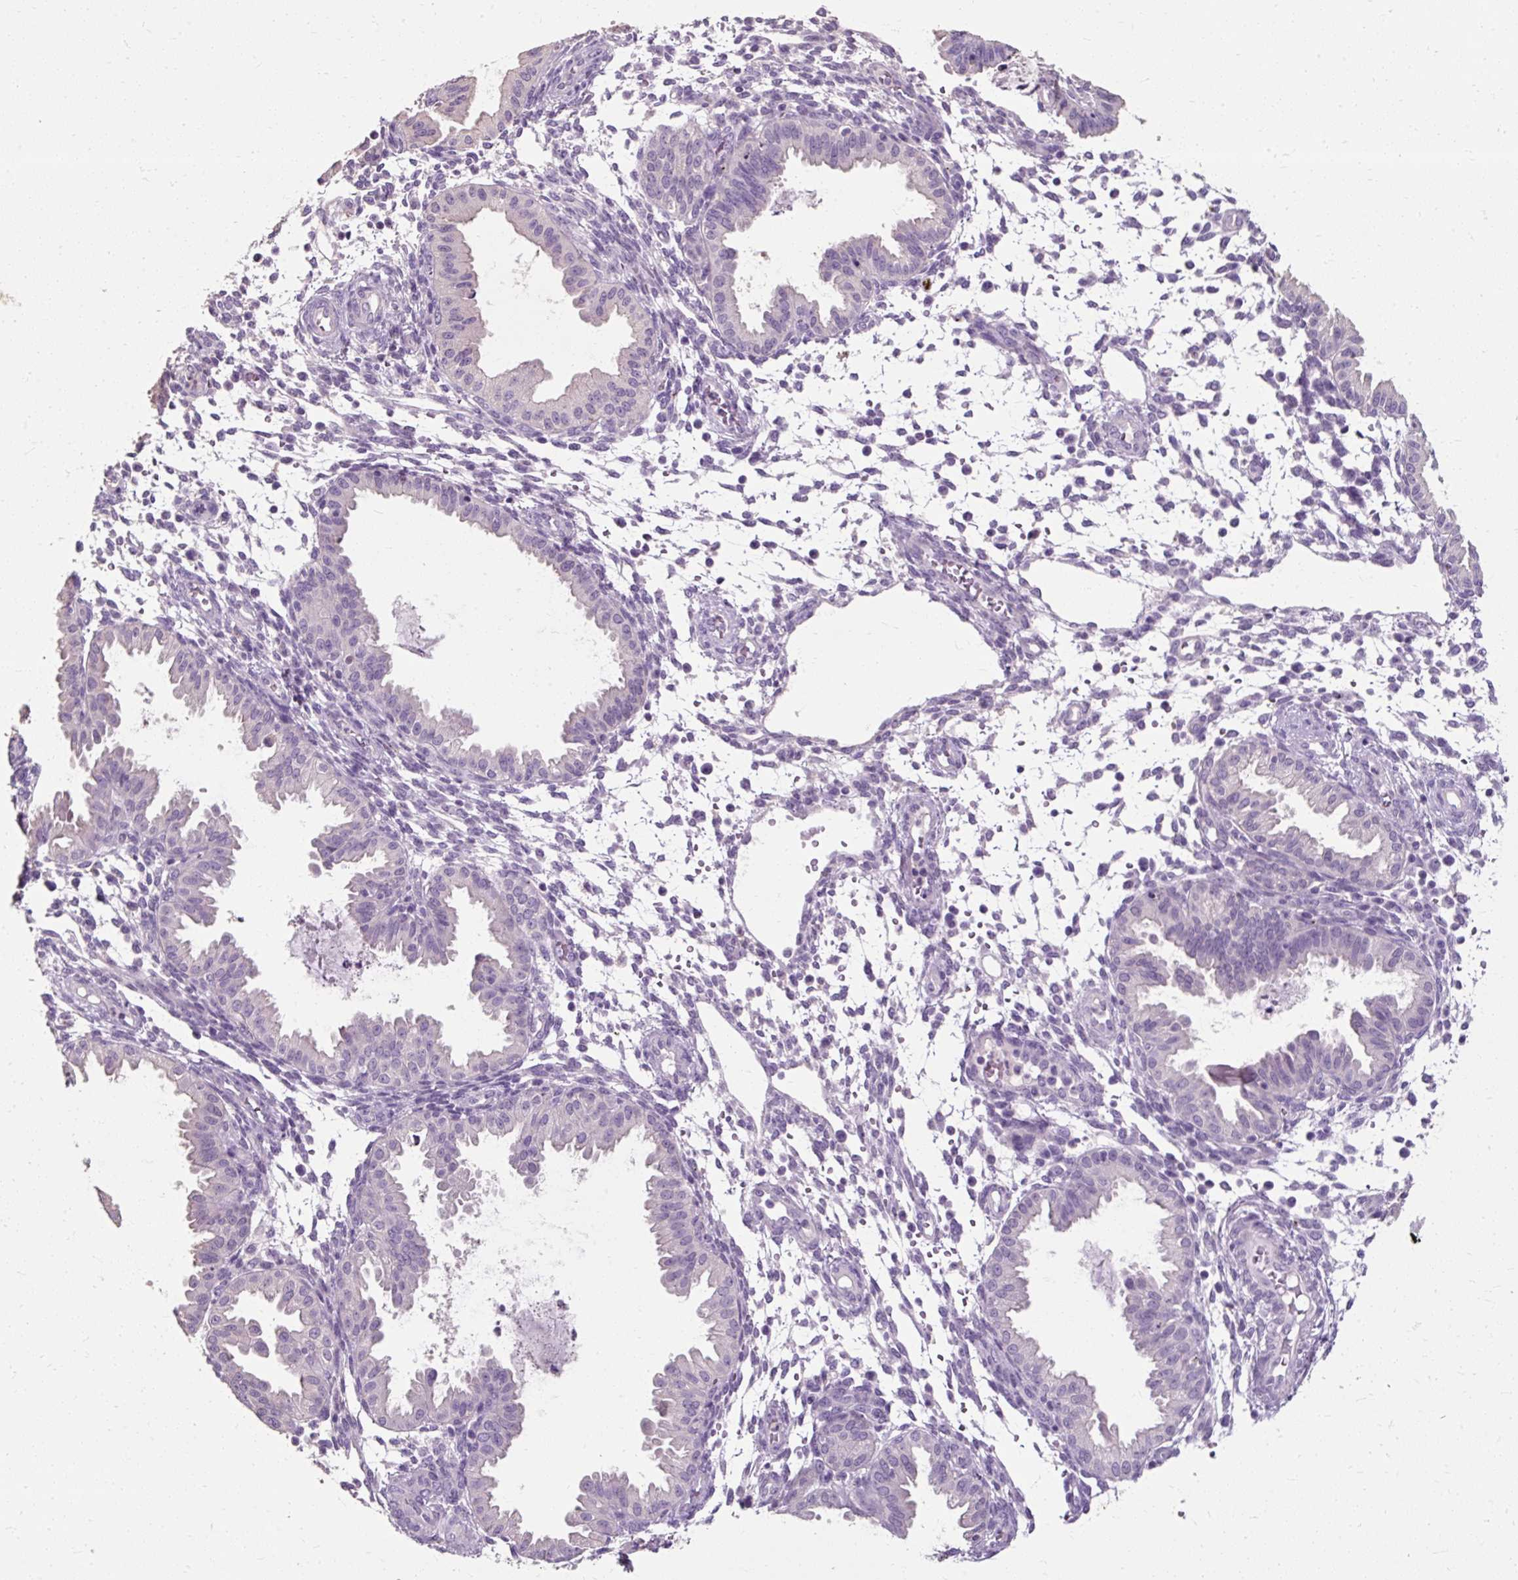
{"staining": {"intensity": "negative", "quantity": "none", "location": "none"}, "tissue": "endometrium", "cell_type": "Cells in endometrial stroma", "image_type": "normal", "snomed": [{"axis": "morphology", "description": "Normal tissue, NOS"}, {"axis": "topography", "description": "Endometrium"}], "caption": "IHC histopathology image of unremarkable human endometrium stained for a protein (brown), which reveals no staining in cells in endometrial stroma. (DAB (3,3'-diaminobenzidine) immunohistochemistry (IHC) with hematoxylin counter stain).", "gene": "KLHL24", "patient": {"sex": "female", "age": 33}}